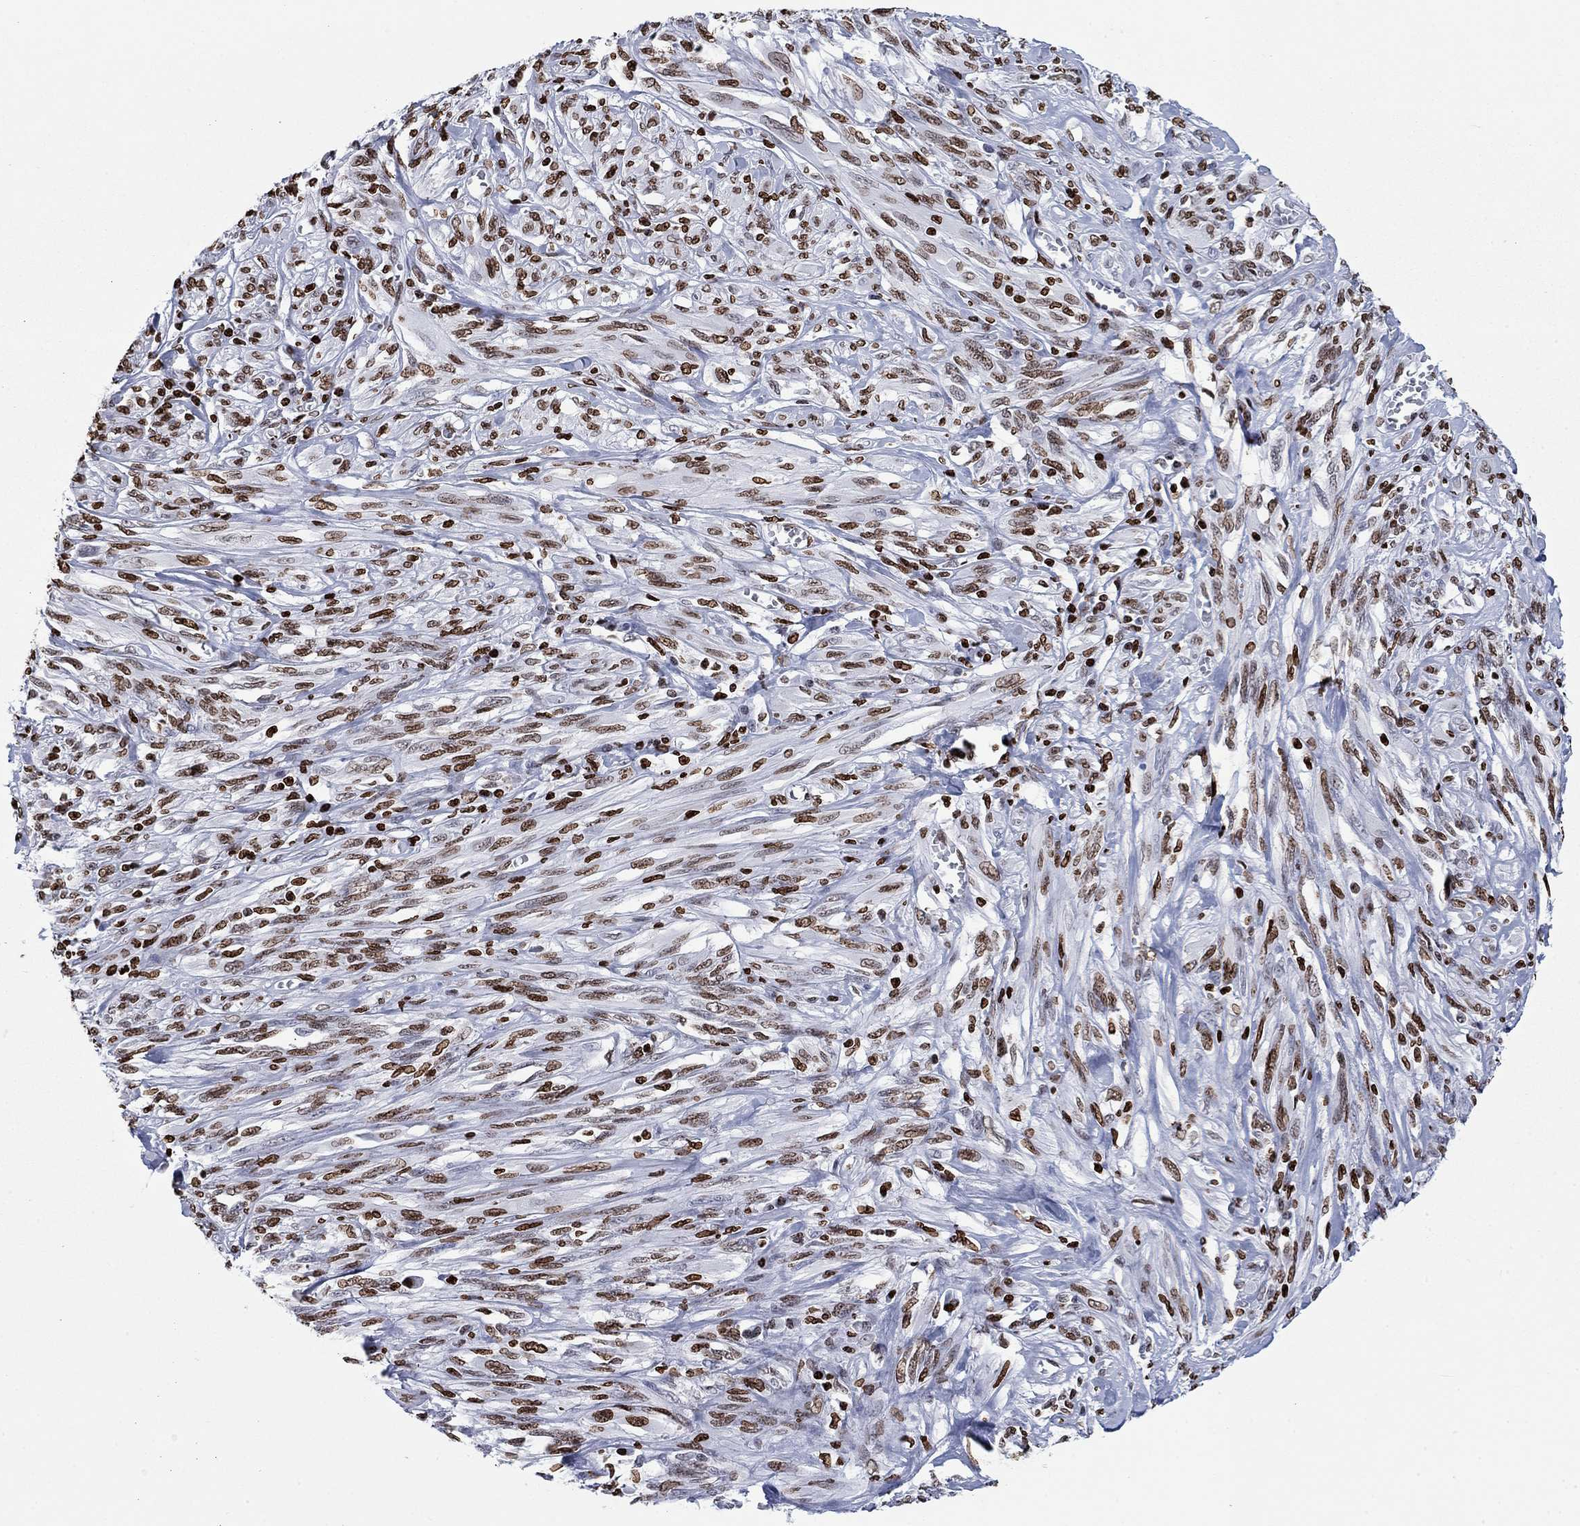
{"staining": {"intensity": "moderate", "quantity": ">75%", "location": "nuclear"}, "tissue": "melanoma", "cell_type": "Tumor cells", "image_type": "cancer", "snomed": [{"axis": "morphology", "description": "Malignant melanoma, NOS"}, {"axis": "topography", "description": "Skin"}], "caption": "Human melanoma stained for a protein (brown) displays moderate nuclear positive expression in about >75% of tumor cells.", "gene": "H1-5", "patient": {"sex": "female", "age": 91}}